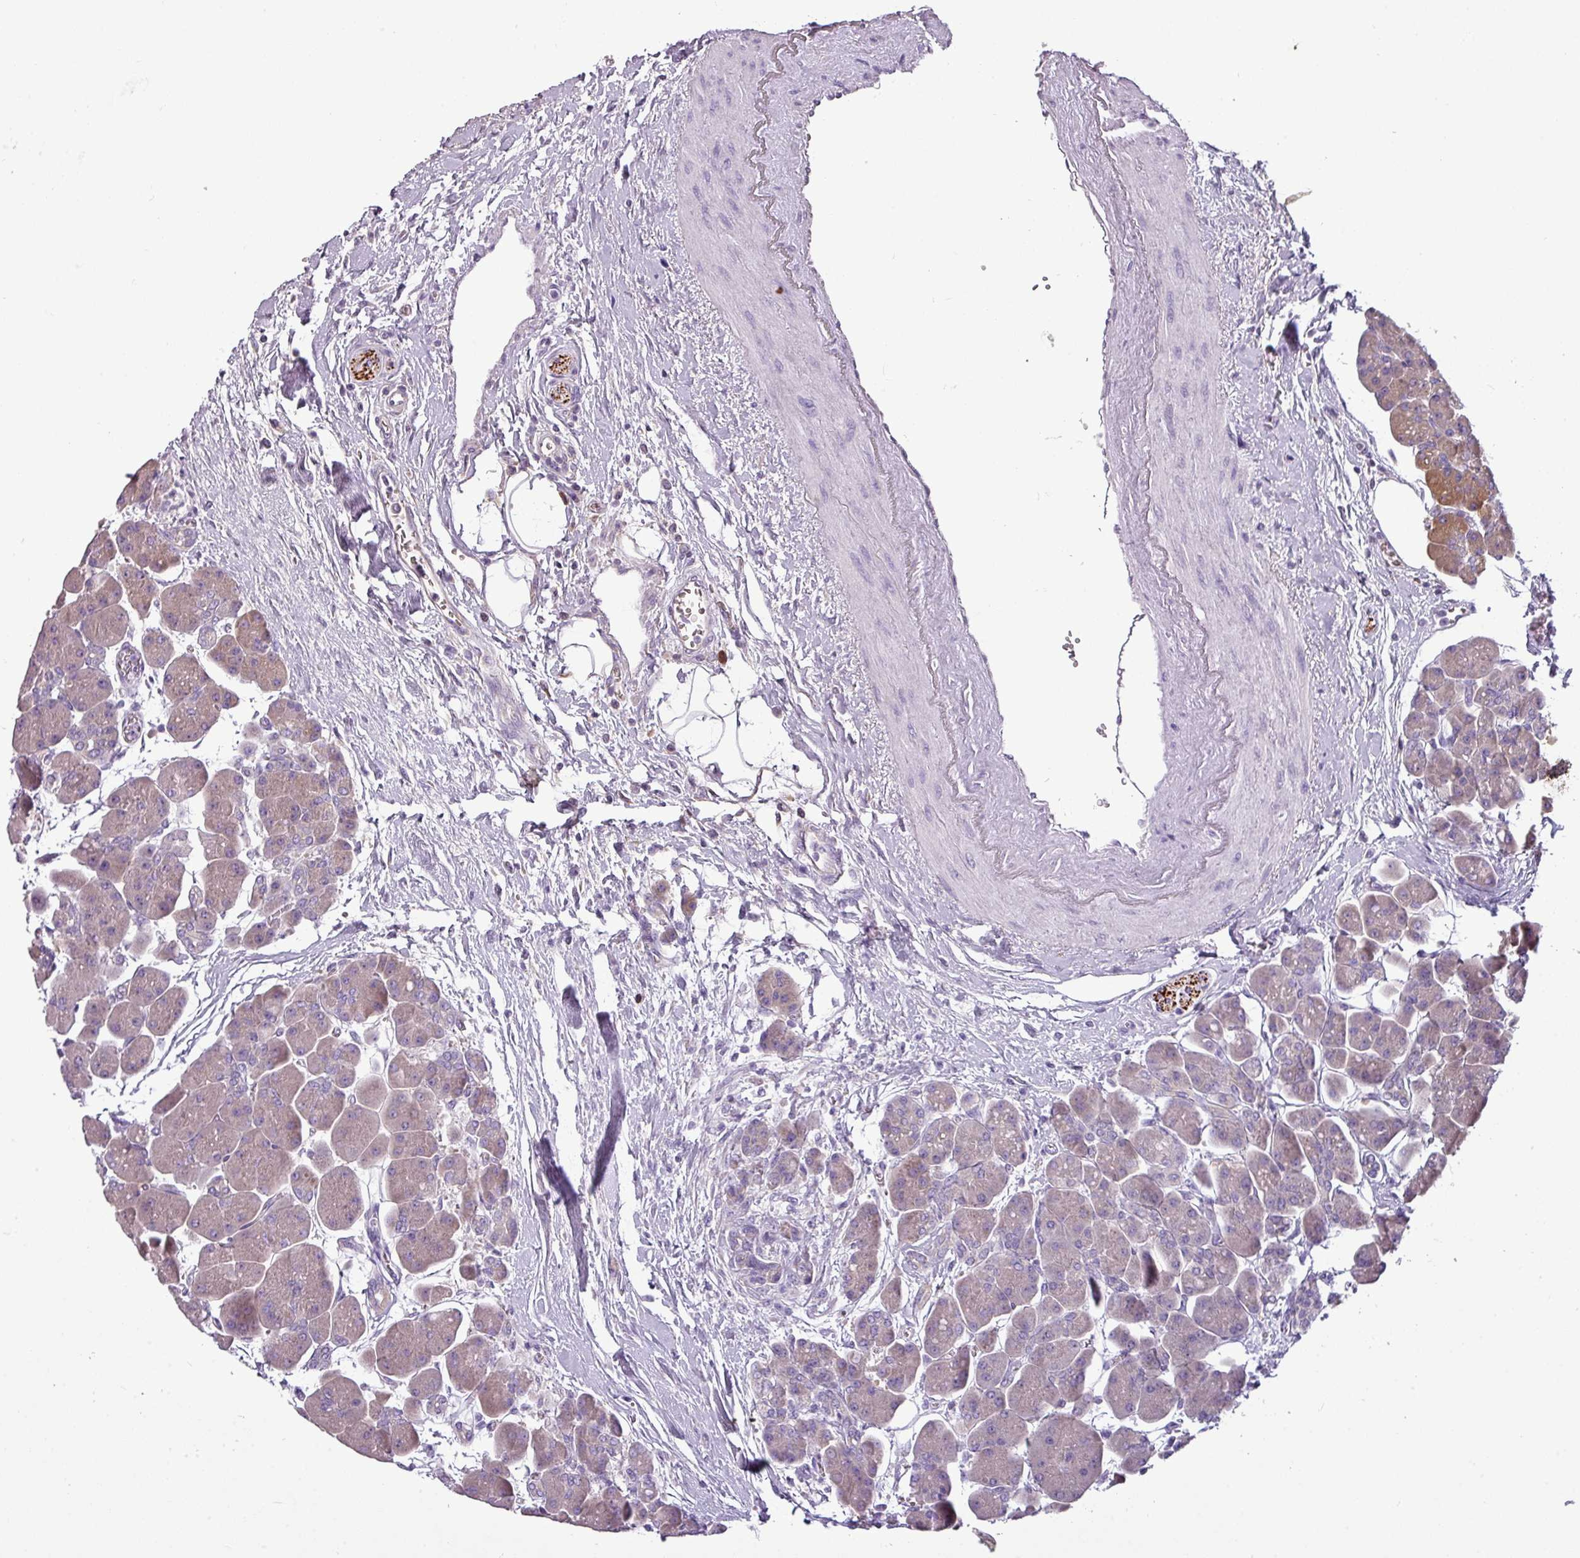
{"staining": {"intensity": "weak", "quantity": "<25%", "location": "cytoplasmic/membranous"}, "tissue": "pancreas", "cell_type": "Exocrine glandular cells", "image_type": "normal", "snomed": [{"axis": "morphology", "description": "Normal tissue, NOS"}, {"axis": "topography", "description": "Pancreas"}], "caption": "IHC of unremarkable human pancreas displays no staining in exocrine glandular cells.", "gene": "DNAAF9", "patient": {"sex": "male", "age": 66}}